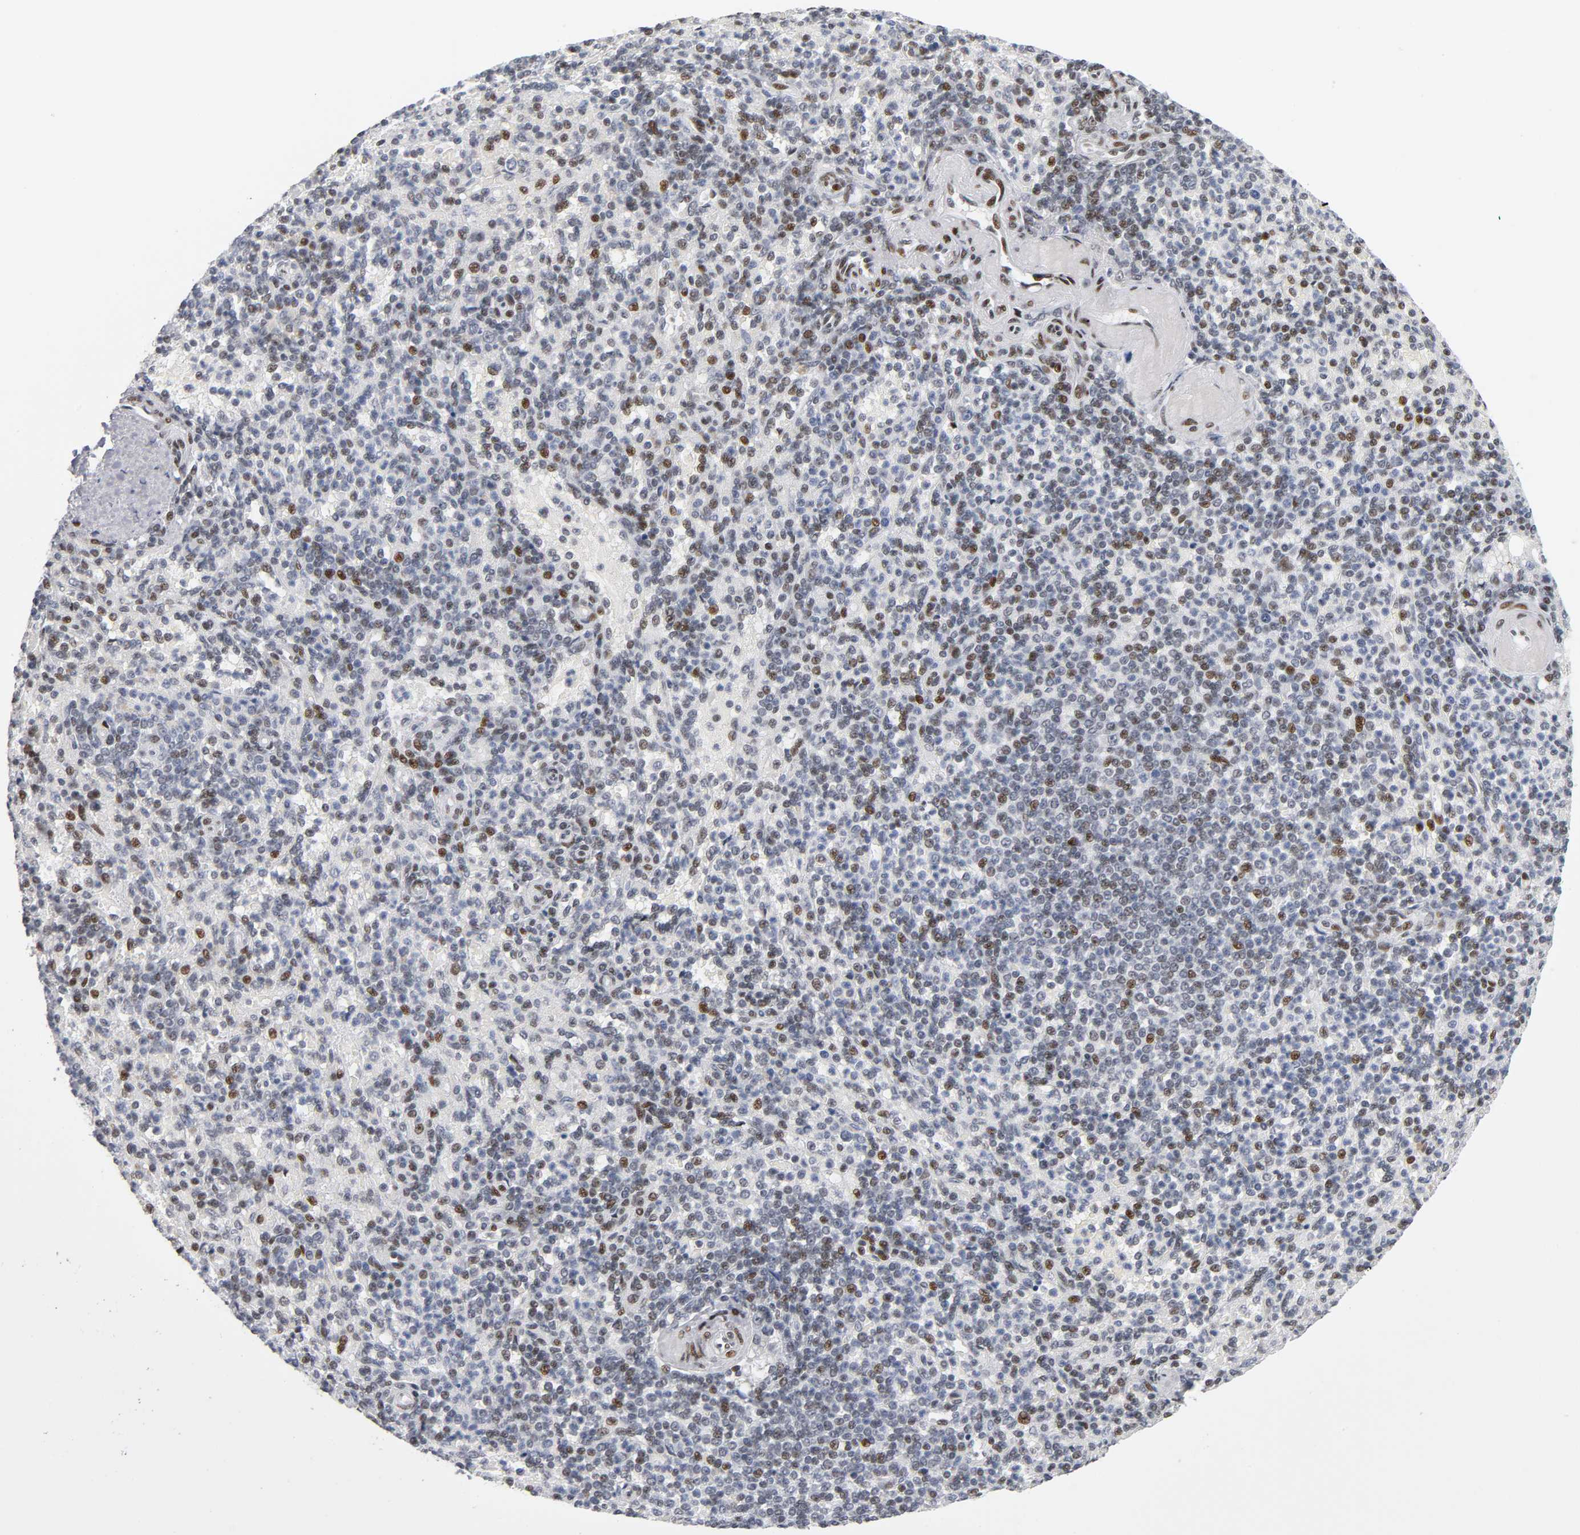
{"staining": {"intensity": "moderate", "quantity": "25%-75%", "location": "nuclear"}, "tissue": "spleen", "cell_type": "Cells in red pulp", "image_type": "normal", "snomed": [{"axis": "morphology", "description": "Normal tissue, NOS"}, {"axis": "topography", "description": "Spleen"}], "caption": "Normal spleen displays moderate nuclear expression in about 25%-75% of cells in red pulp.", "gene": "SP3", "patient": {"sex": "female", "age": 74}}